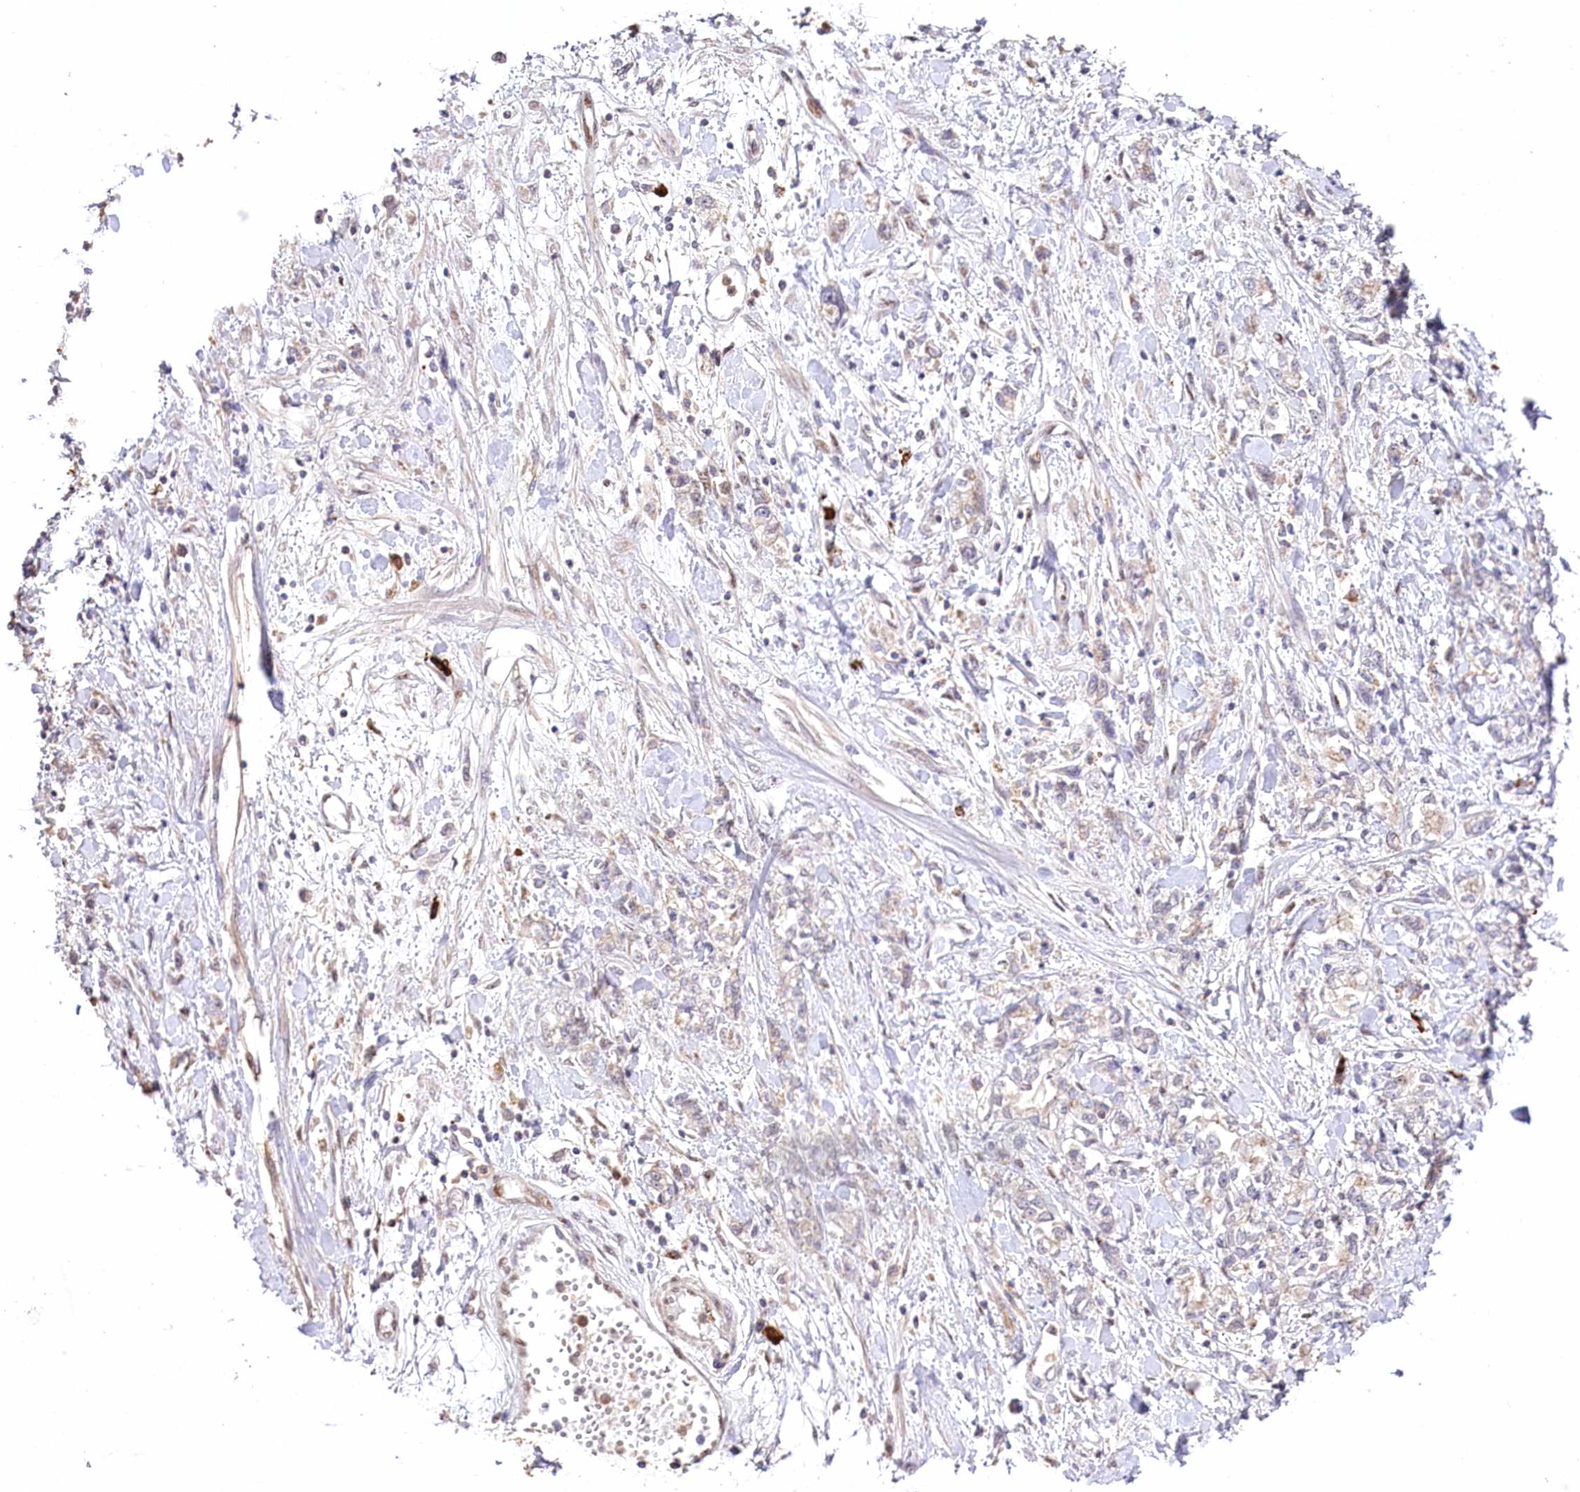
{"staining": {"intensity": "weak", "quantity": "<25%", "location": "cytoplasmic/membranous"}, "tissue": "stomach cancer", "cell_type": "Tumor cells", "image_type": "cancer", "snomed": [{"axis": "morphology", "description": "Adenocarcinoma, NOS"}, {"axis": "topography", "description": "Stomach"}], "caption": "Stomach cancer (adenocarcinoma) stained for a protein using immunohistochemistry reveals no positivity tumor cells.", "gene": "PYROXD1", "patient": {"sex": "female", "age": 76}}